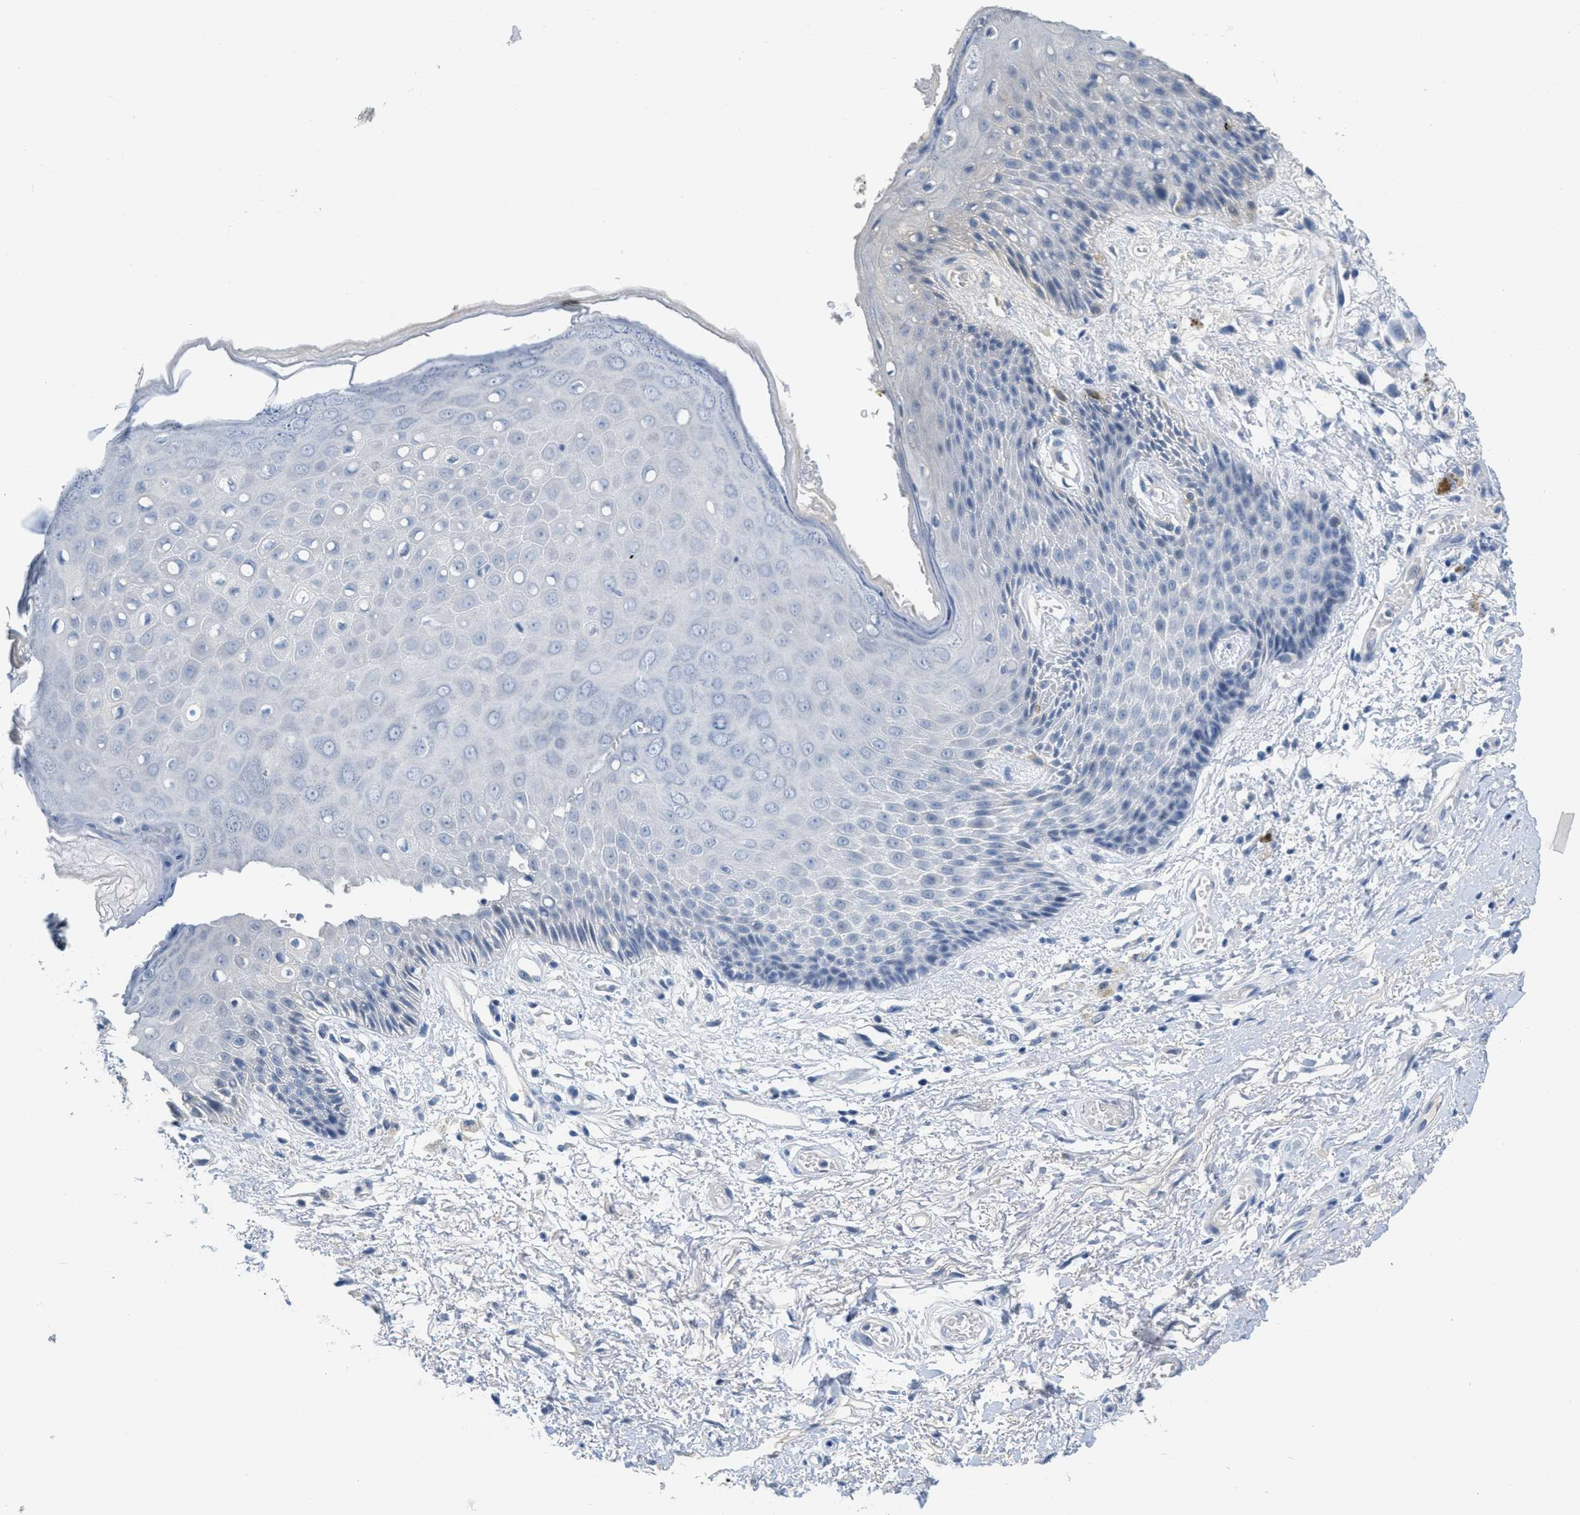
{"staining": {"intensity": "negative", "quantity": "none", "location": "none"}, "tissue": "skin", "cell_type": "Epidermal cells", "image_type": "normal", "snomed": [{"axis": "morphology", "description": "Normal tissue, NOS"}, {"axis": "topography", "description": "Anal"}], "caption": "High power microscopy photomicrograph of an immunohistochemistry (IHC) photomicrograph of unremarkable skin, revealing no significant positivity in epidermal cells. (Brightfield microscopy of DAB immunohistochemistry (IHC) at high magnification).", "gene": "HSF2", "patient": {"sex": "female", "age": 46}}